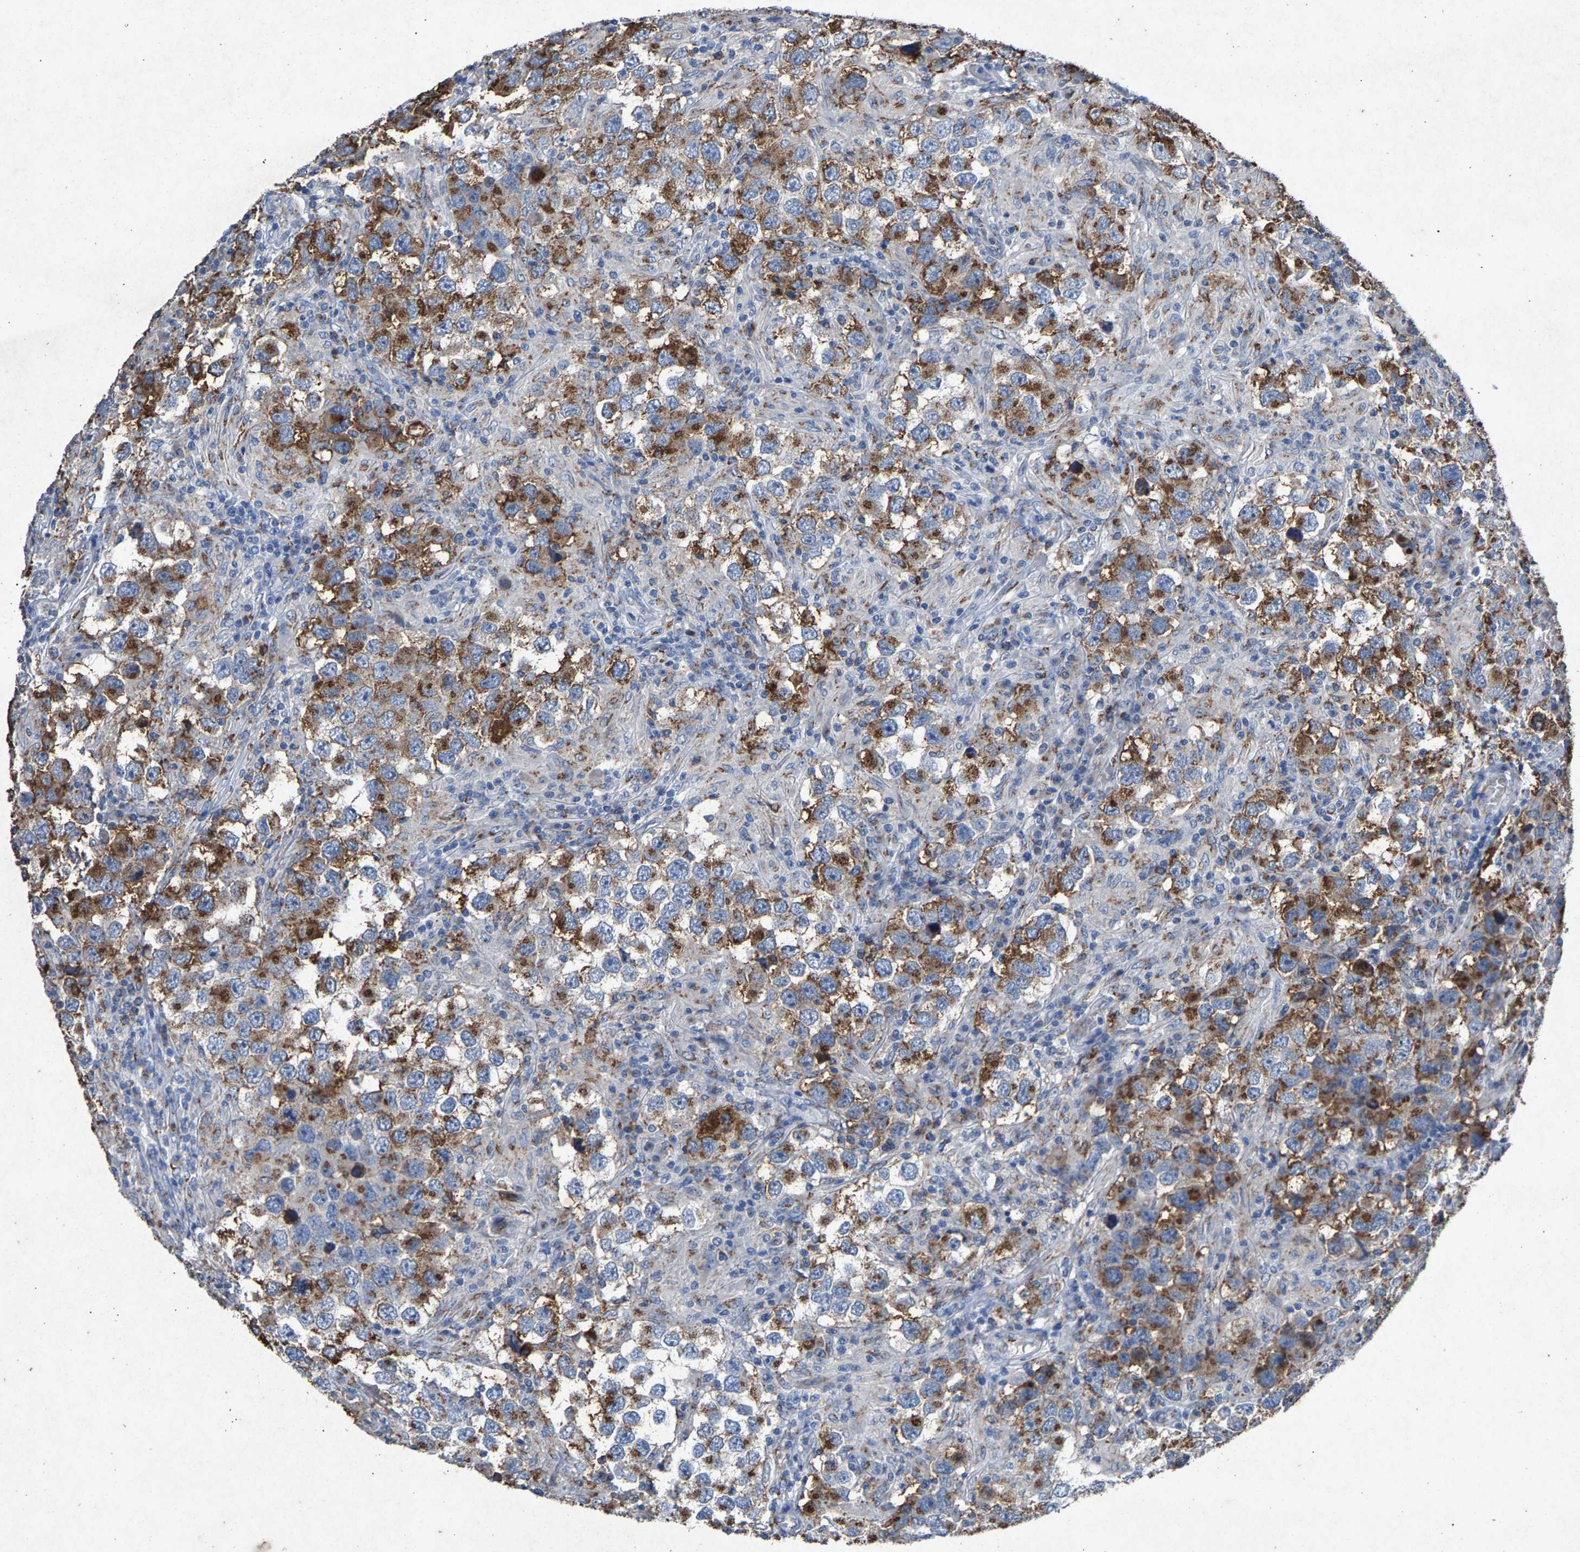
{"staining": {"intensity": "moderate", "quantity": ">75%", "location": "cytoplasmic/membranous"}, "tissue": "testis cancer", "cell_type": "Tumor cells", "image_type": "cancer", "snomed": [{"axis": "morphology", "description": "Carcinoma, Embryonal, NOS"}, {"axis": "topography", "description": "Testis"}], "caption": "A brown stain labels moderate cytoplasmic/membranous staining of a protein in human testis embryonal carcinoma tumor cells.", "gene": "MAN2A1", "patient": {"sex": "male", "age": 21}}